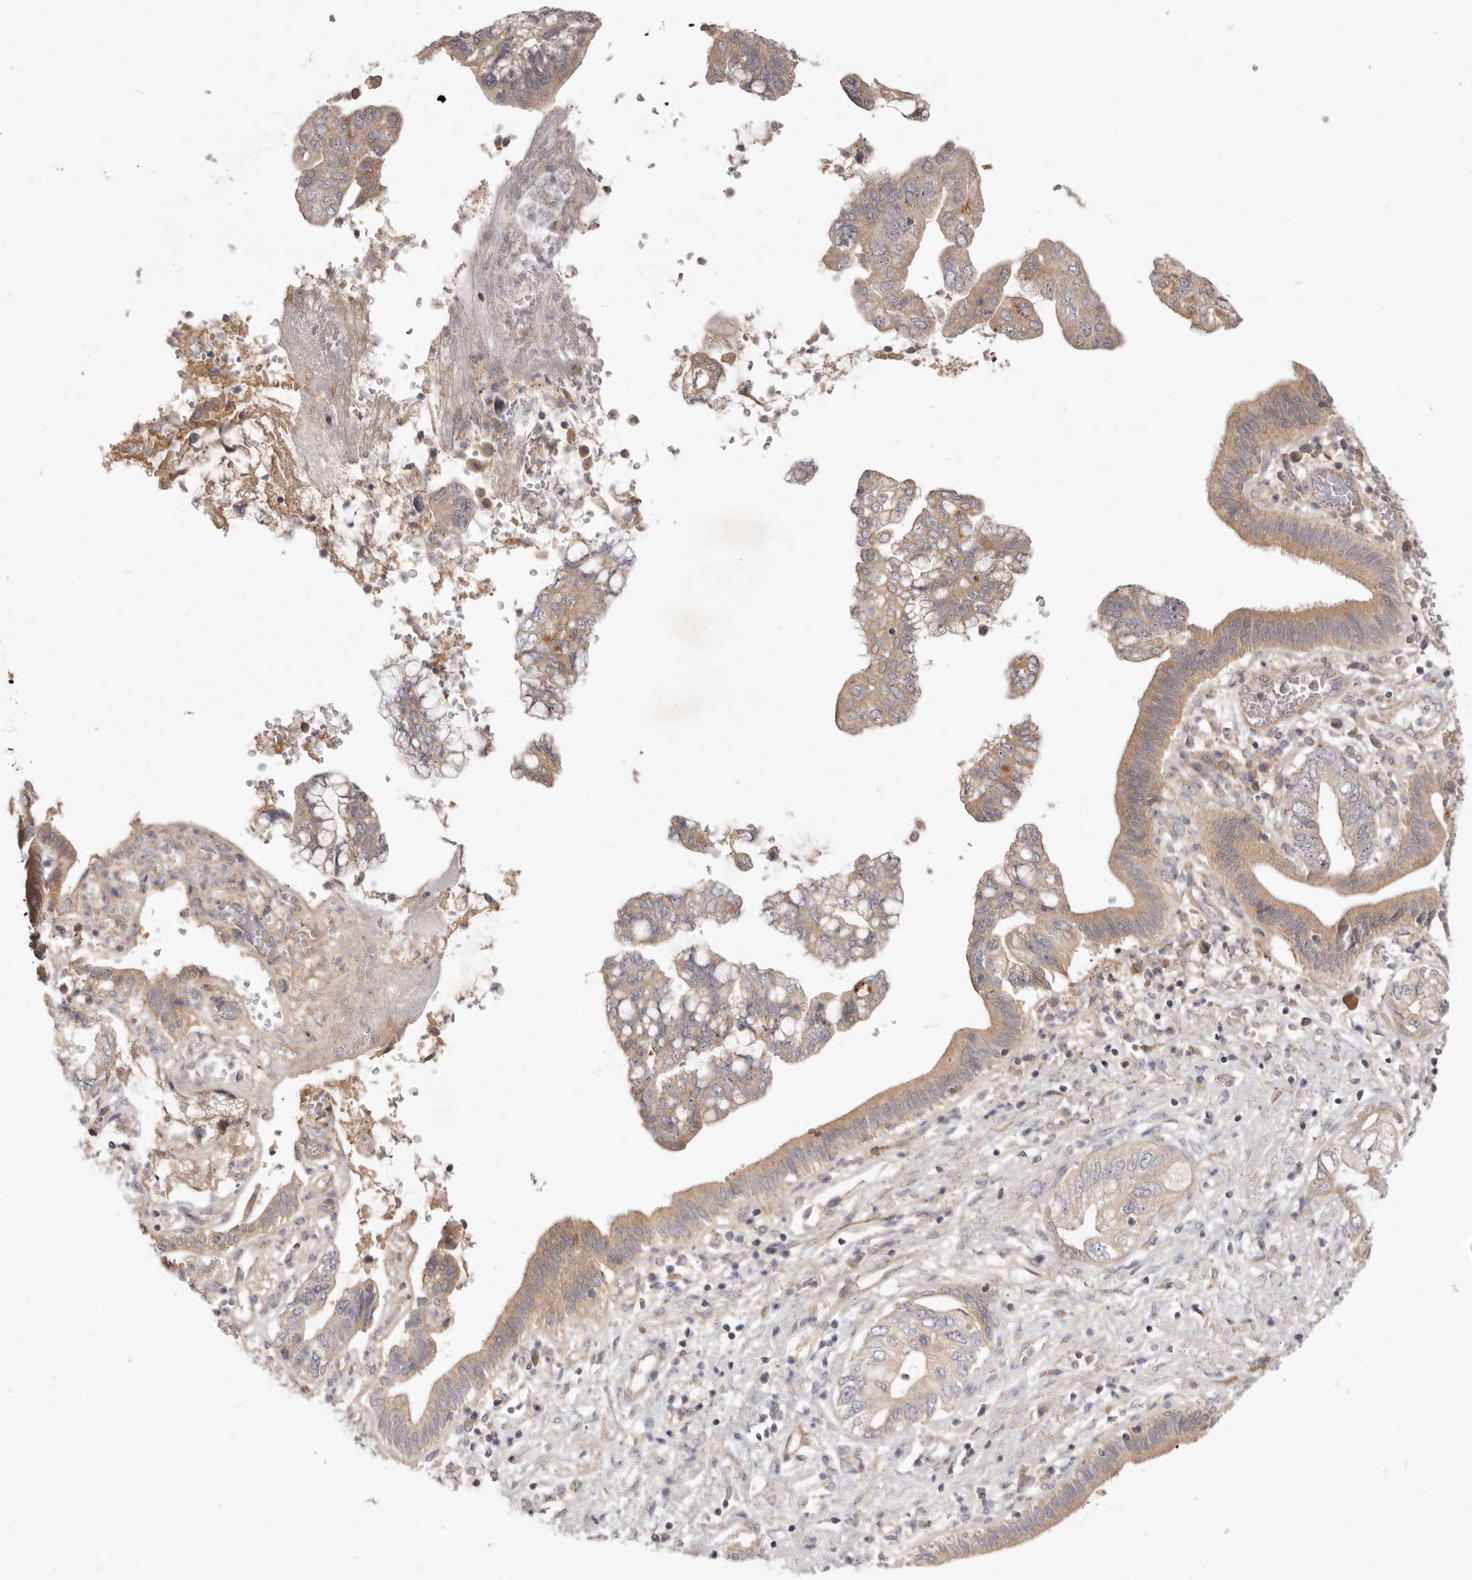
{"staining": {"intensity": "moderate", "quantity": ">75%", "location": "cytoplasmic/membranous"}, "tissue": "pancreatic cancer", "cell_type": "Tumor cells", "image_type": "cancer", "snomed": [{"axis": "morphology", "description": "Adenocarcinoma, NOS"}, {"axis": "topography", "description": "Pancreas"}], "caption": "Moderate cytoplasmic/membranous staining is seen in about >75% of tumor cells in pancreatic adenocarcinoma.", "gene": "ADAMTS9", "patient": {"sex": "female", "age": 73}}